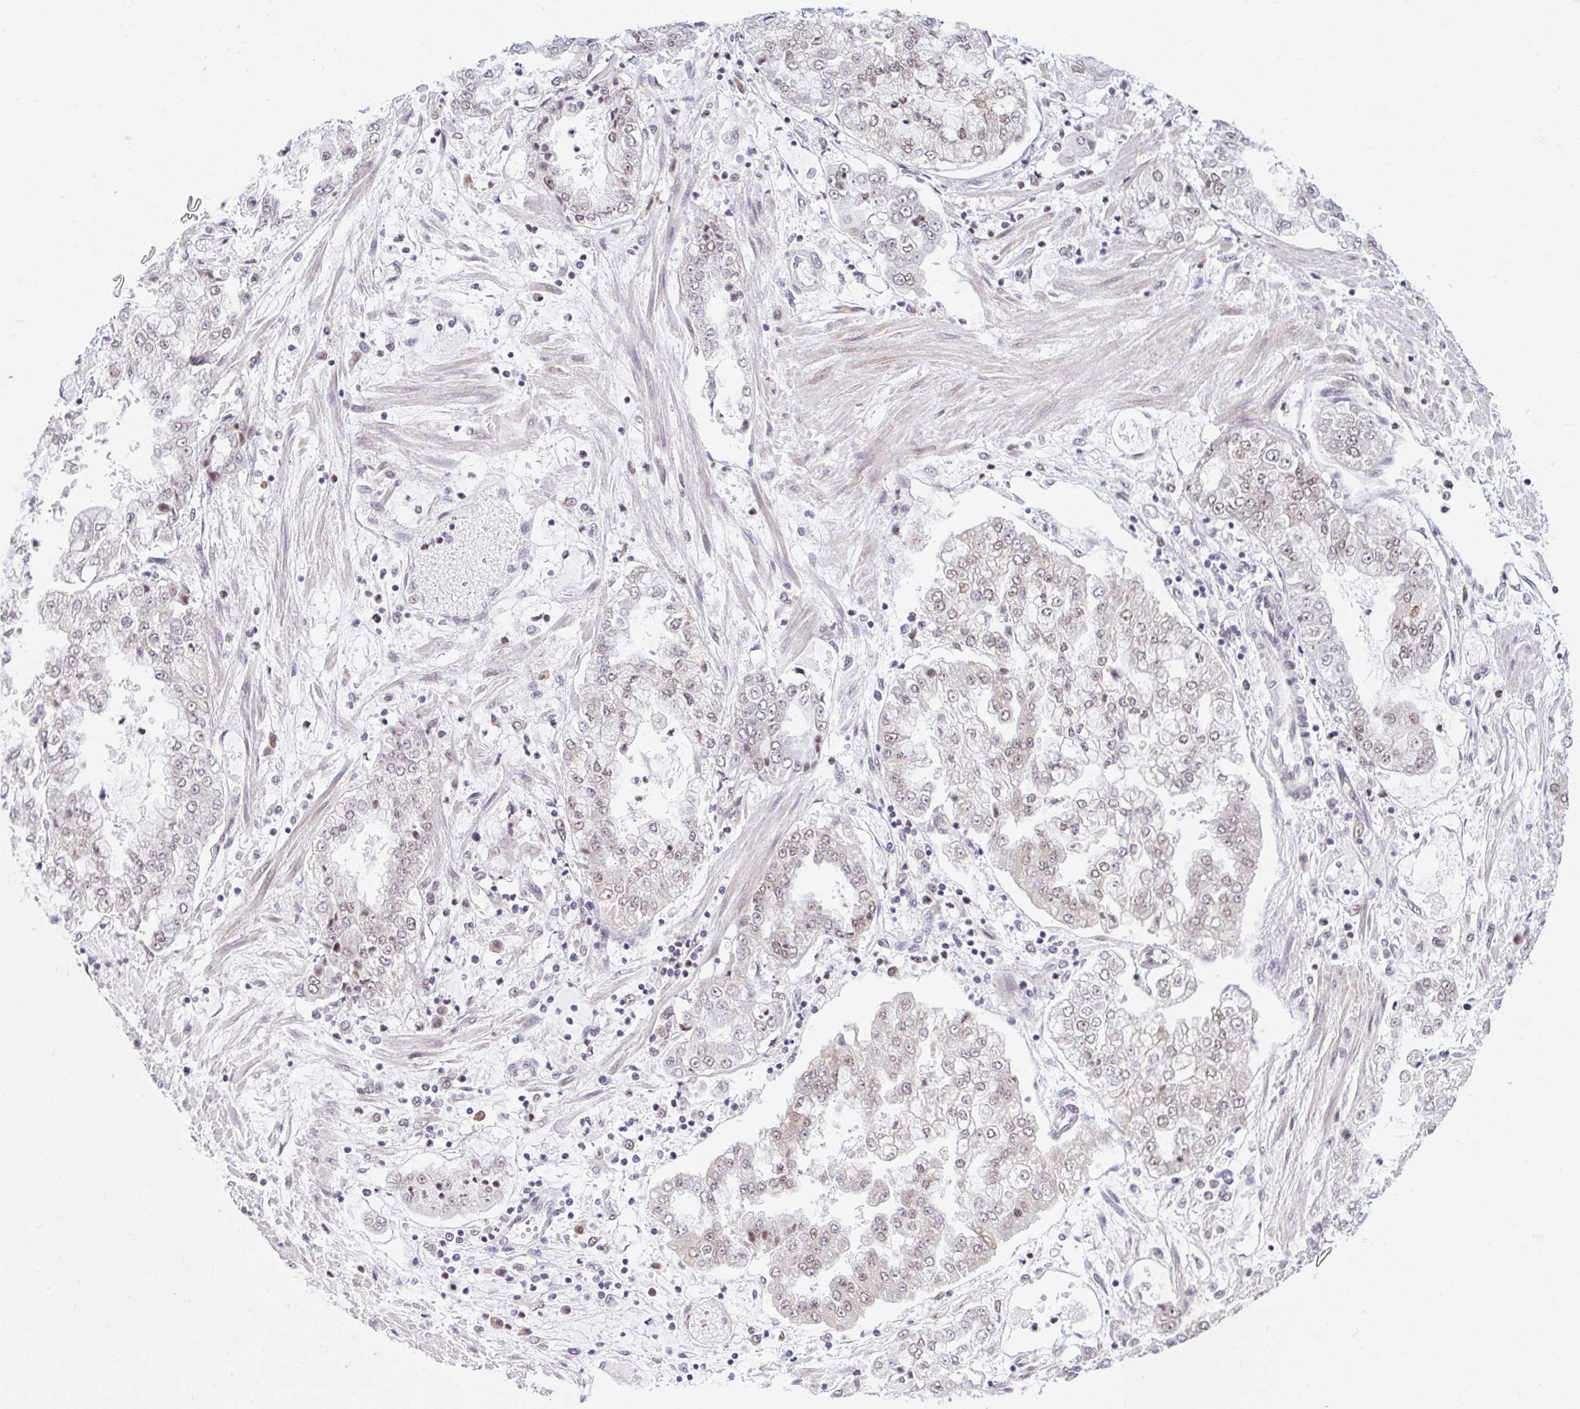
{"staining": {"intensity": "weak", "quantity": "<25%", "location": "cytoplasmic/membranous"}, "tissue": "stomach cancer", "cell_type": "Tumor cells", "image_type": "cancer", "snomed": [{"axis": "morphology", "description": "Adenocarcinoma, NOS"}, {"axis": "topography", "description": "Stomach"}], "caption": "Immunohistochemistry (IHC) histopathology image of human adenocarcinoma (stomach) stained for a protein (brown), which shows no positivity in tumor cells. (DAB (3,3'-diaminobenzidine) immunohistochemistry with hematoxylin counter stain).", "gene": "SRSF10", "patient": {"sex": "male", "age": 76}}